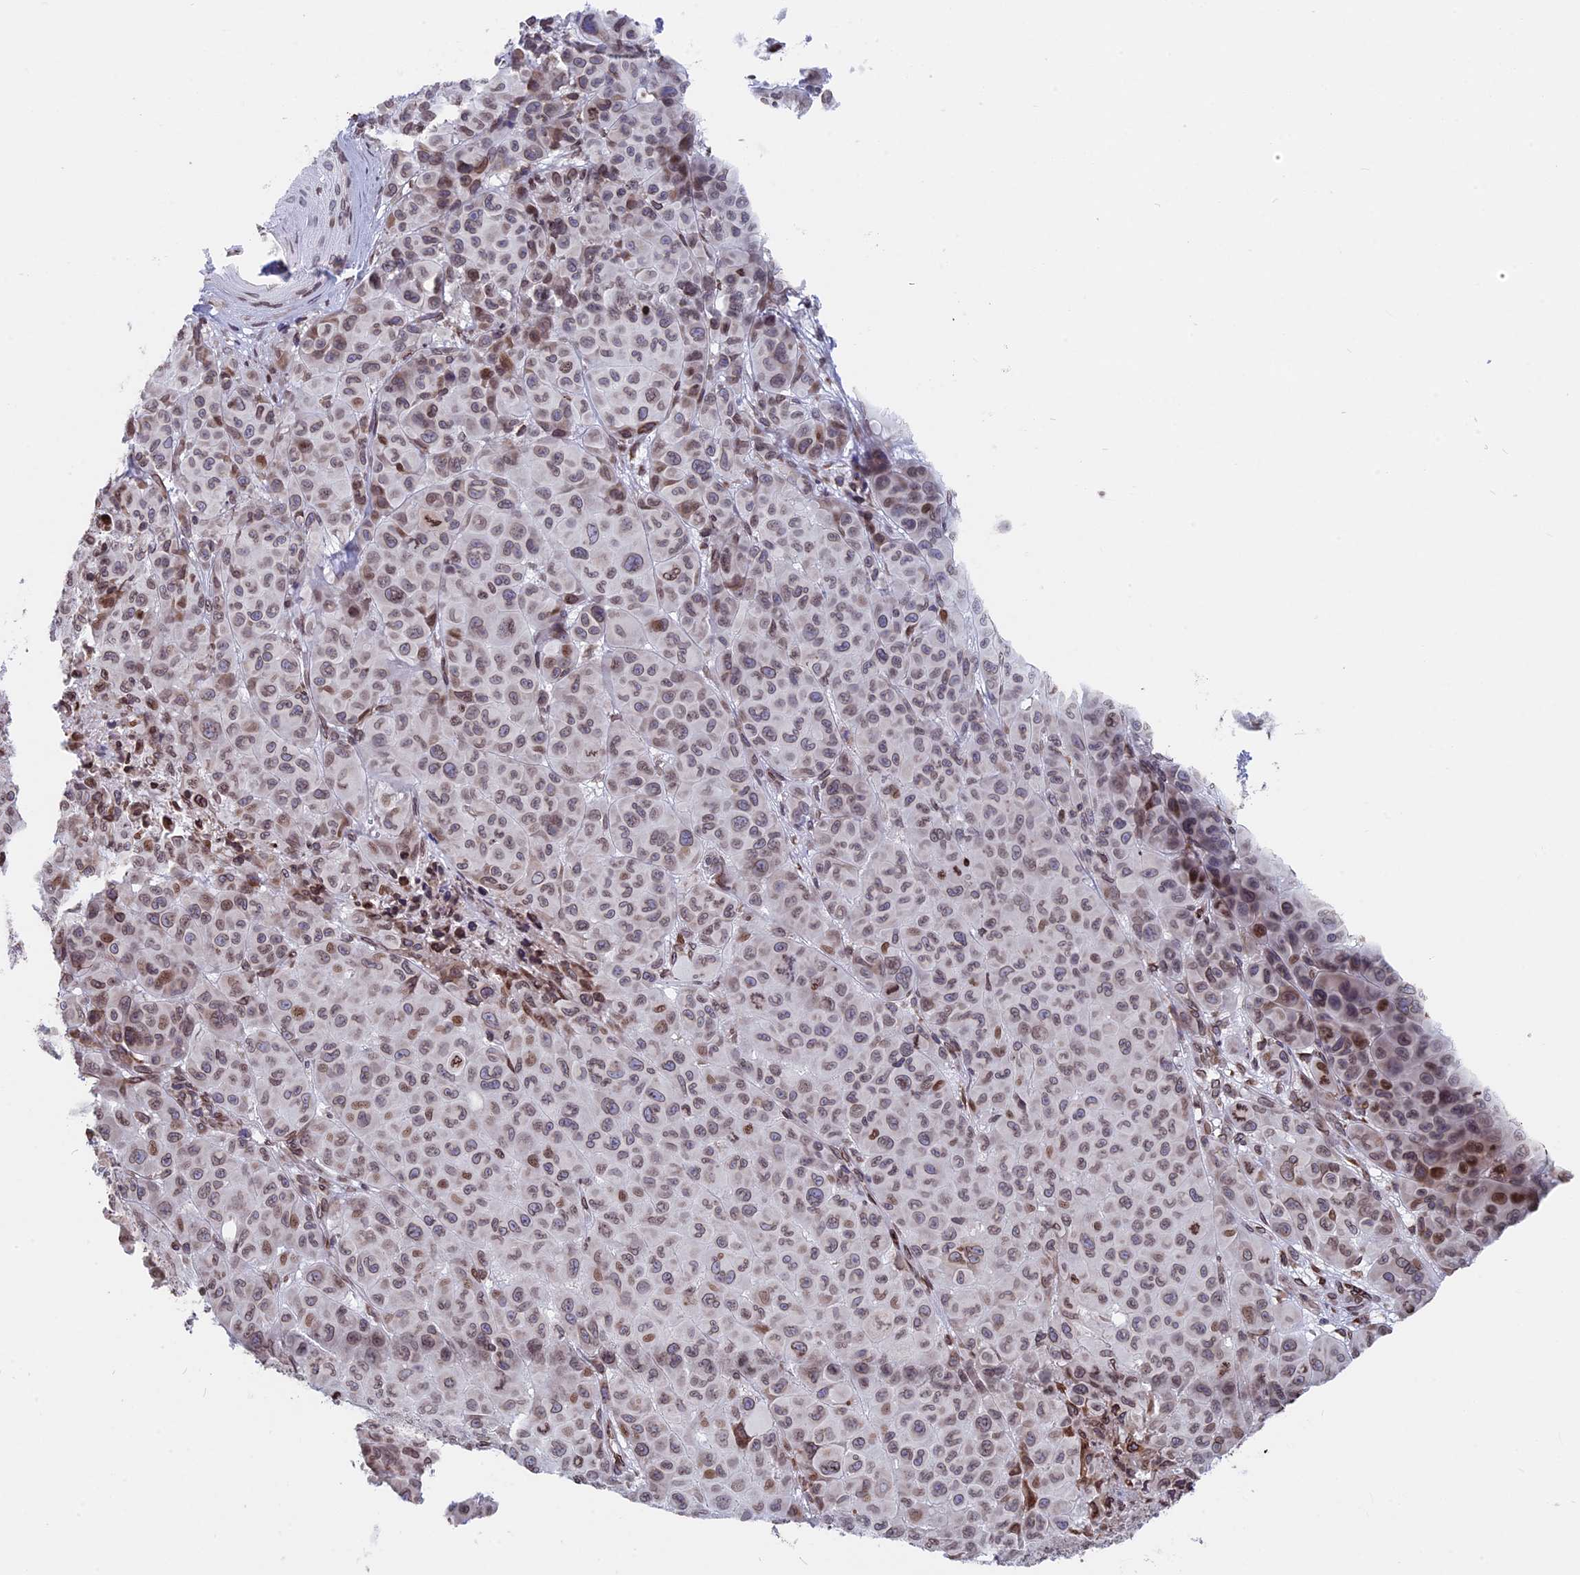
{"staining": {"intensity": "moderate", "quantity": ">75%", "location": "cytoplasmic/membranous,nuclear"}, "tissue": "melanoma", "cell_type": "Tumor cells", "image_type": "cancer", "snomed": [{"axis": "morphology", "description": "Malignant melanoma, NOS"}, {"axis": "topography", "description": "Skin"}], "caption": "IHC photomicrograph of human melanoma stained for a protein (brown), which demonstrates medium levels of moderate cytoplasmic/membranous and nuclear expression in about >75% of tumor cells.", "gene": "PTCHD4", "patient": {"sex": "male", "age": 73}}